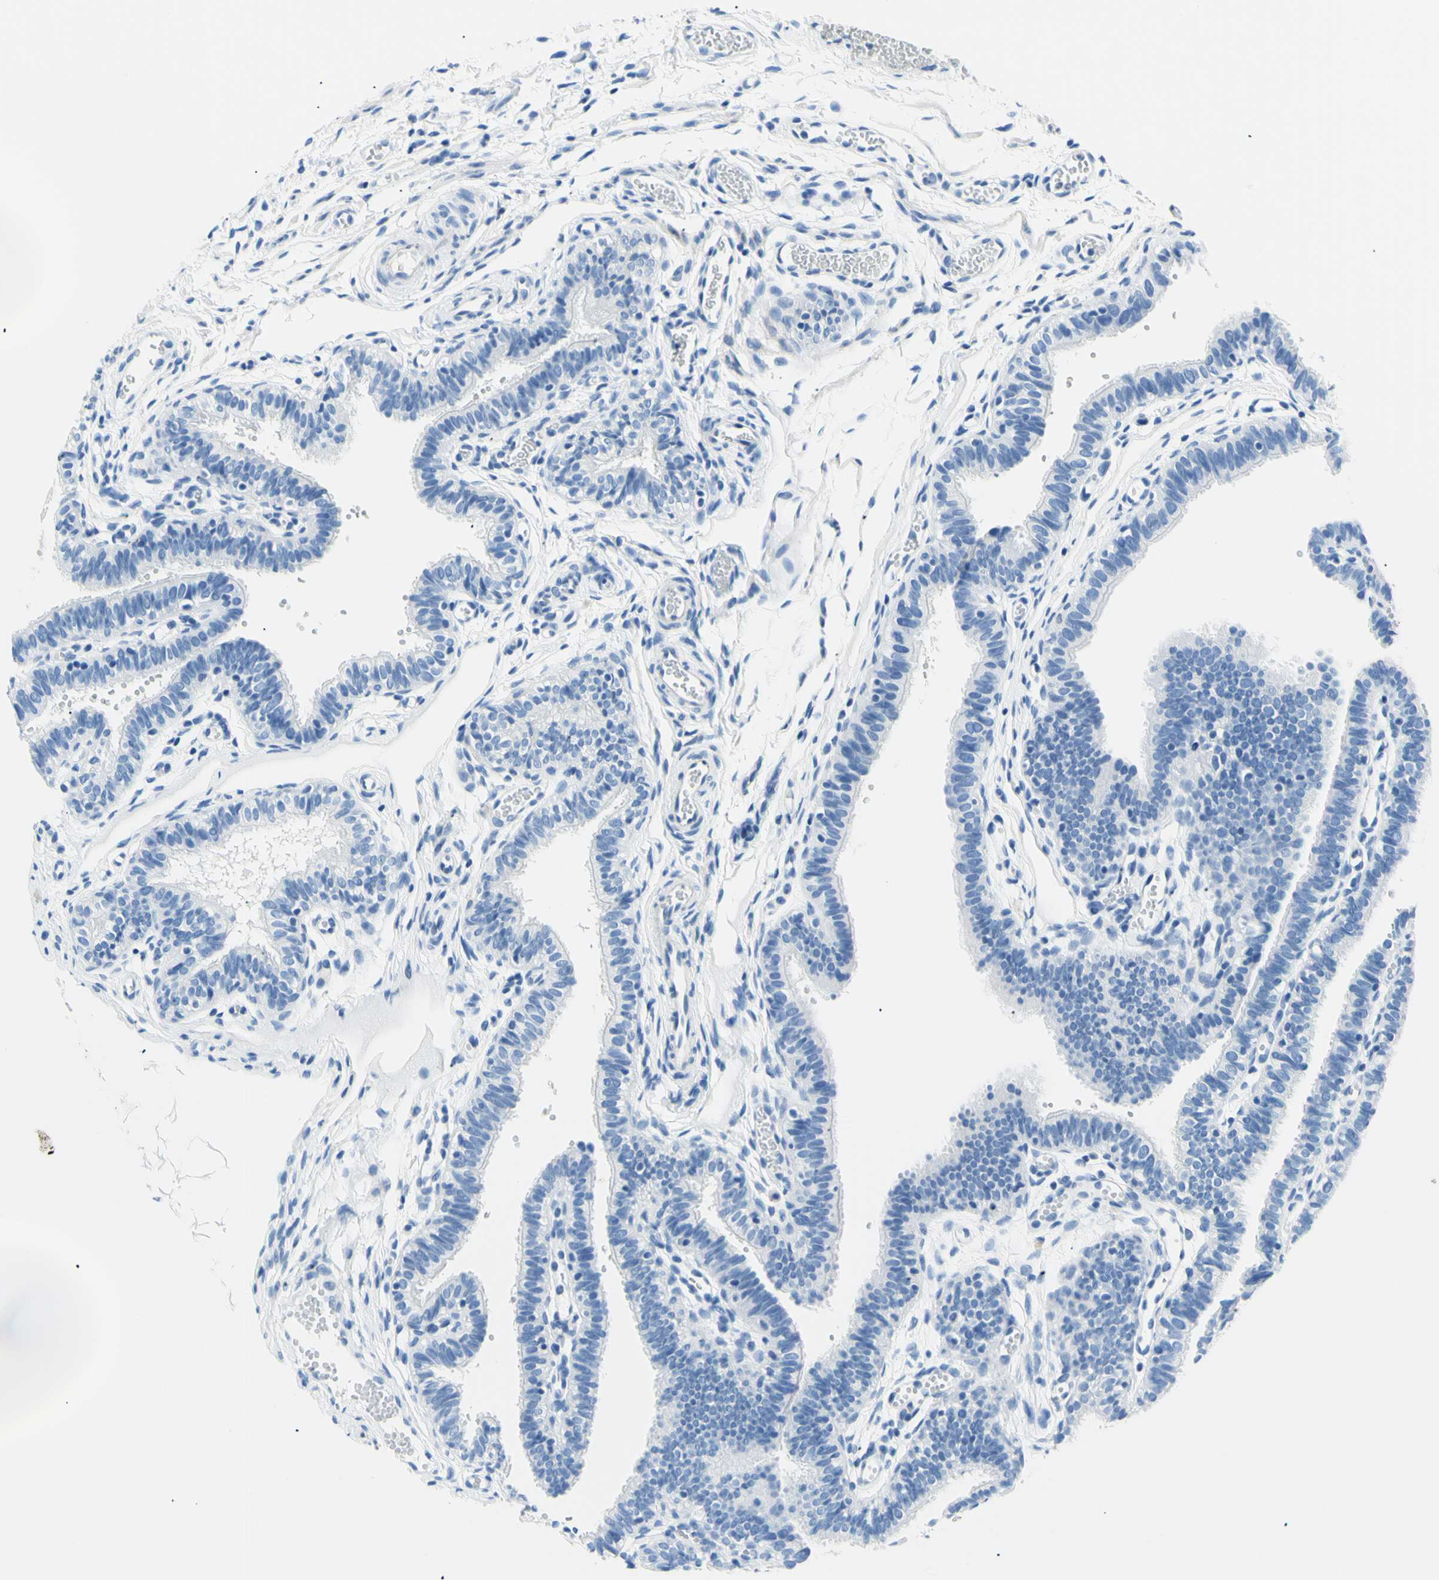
{"staining": {"intensity": "negative", "quantity": "none", "location": "none"}, "tissue": "fallopian tube", "cell_type": "Glandular cells", "image_type": "normal", "snomed": [{"axis": "morphology", "description": "Normal tissue, NOS"}, {"axis": "topography", "description": "Fallopian tube"}, {"axis": "topography", "description": "Placenta"}], "caption": "This is a image of immunohistochemistry (IHC) staining of benign fallopian tube, which shows no expression in glandular cells. (Stains: DAB immunohistochemistry (IHC) with hematoxylin counter stain, Microscopy: brightfield microscopy at high magnification).", "gene": "HPCA", "patient": {"sex": "female", "age": 34}}